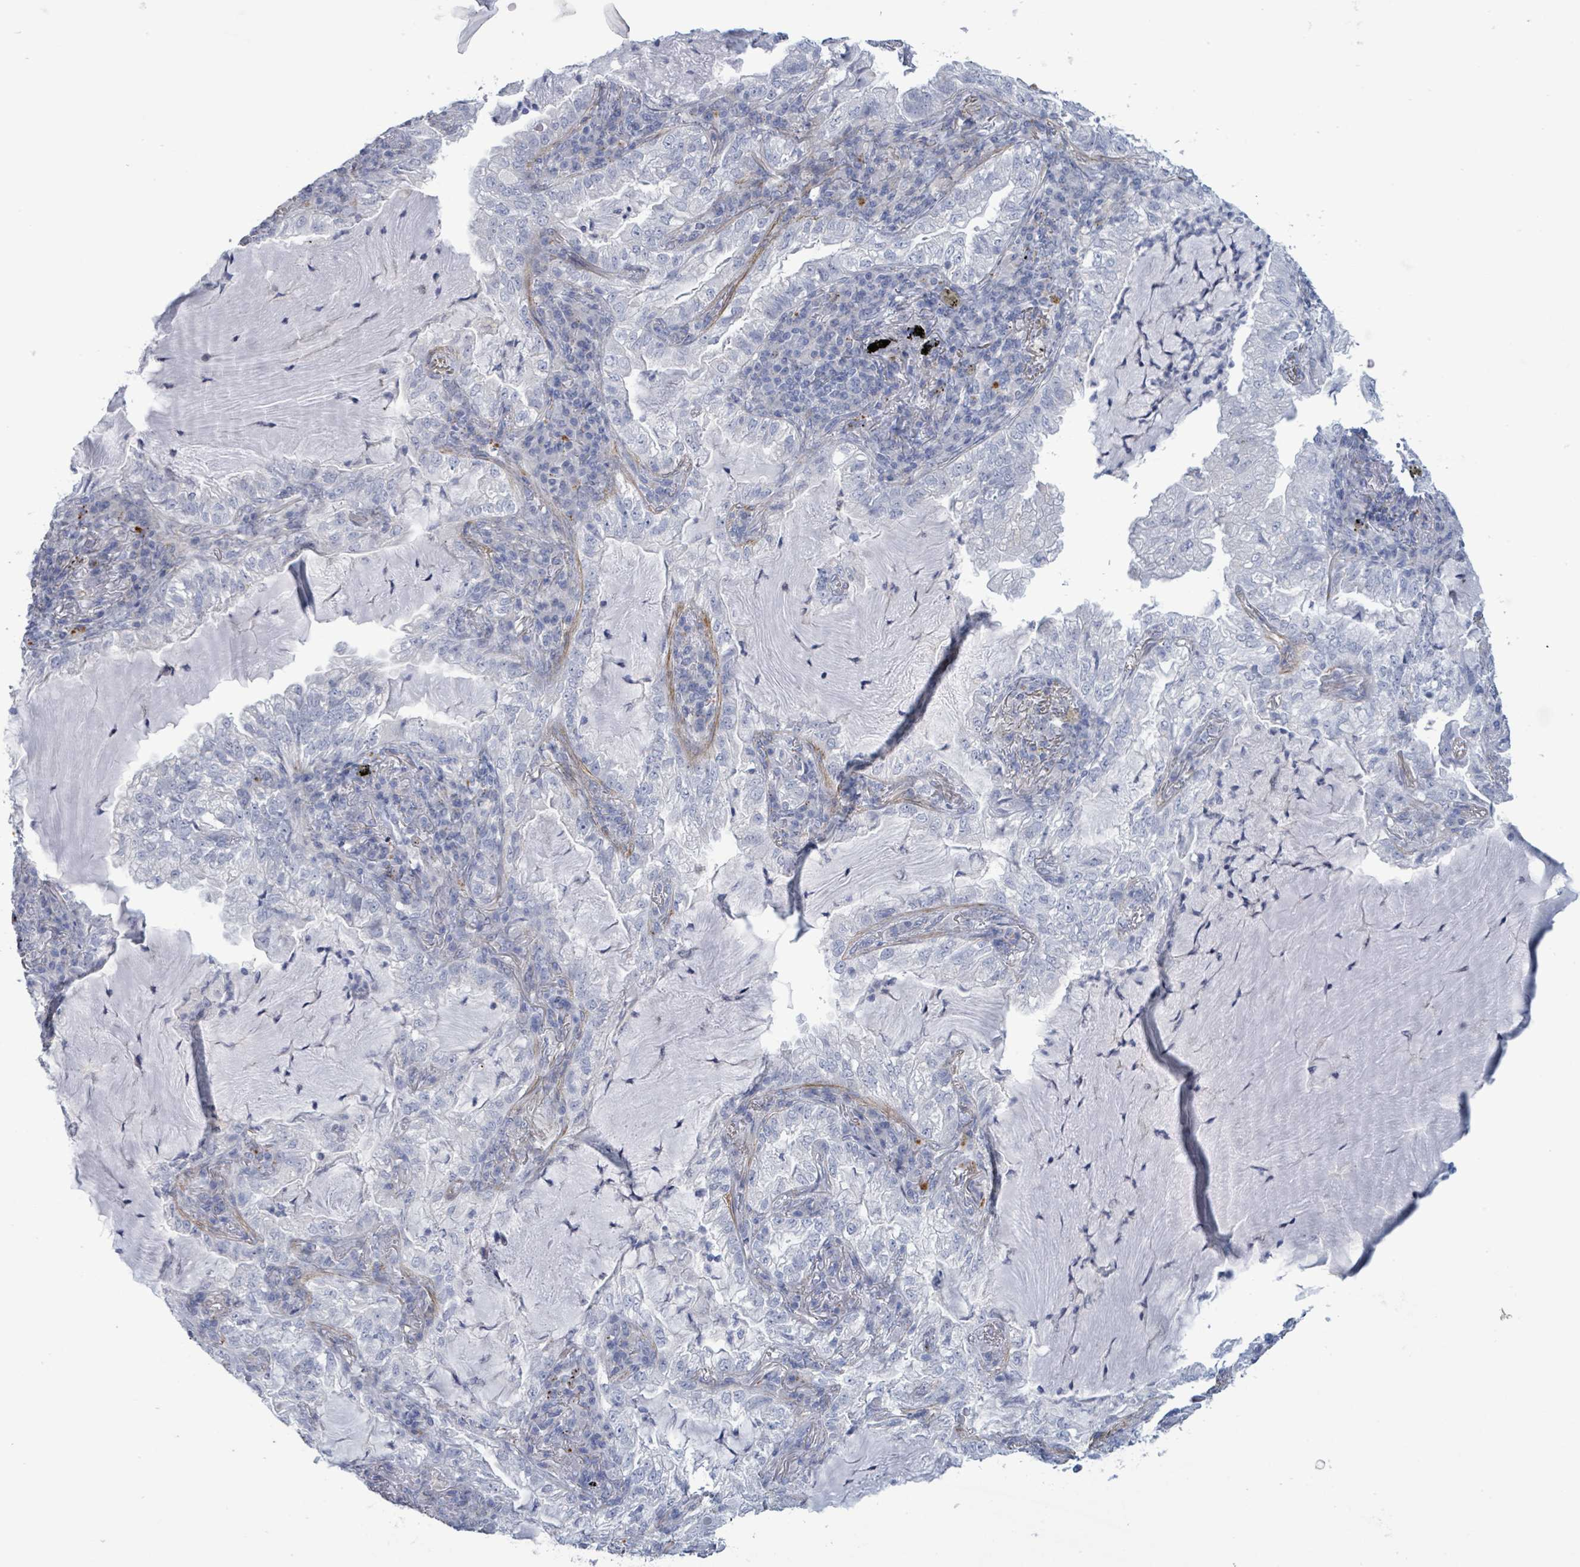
{"staining": {"intensity": "negative", "quantity": "none", "location": "none"}, "tissue": "lung cancer", "cell_type": "Tumor cells", "image_type": "cancer", "snomed": [{"axis": "morphology", "description": "Adenocarcinoma, NOS"}, {"axis": "topography", "description": "Lung"}], "caption": "There is no significant positivity in tumor cells of lung cancer. The staining is performed using DAB (3,3'-diaminobenzidine) brown chromogen with nuclei counter-stained in using hematoxylin.", "gene": "PKLR", "patient": {"sex": "female", "age": 73}}